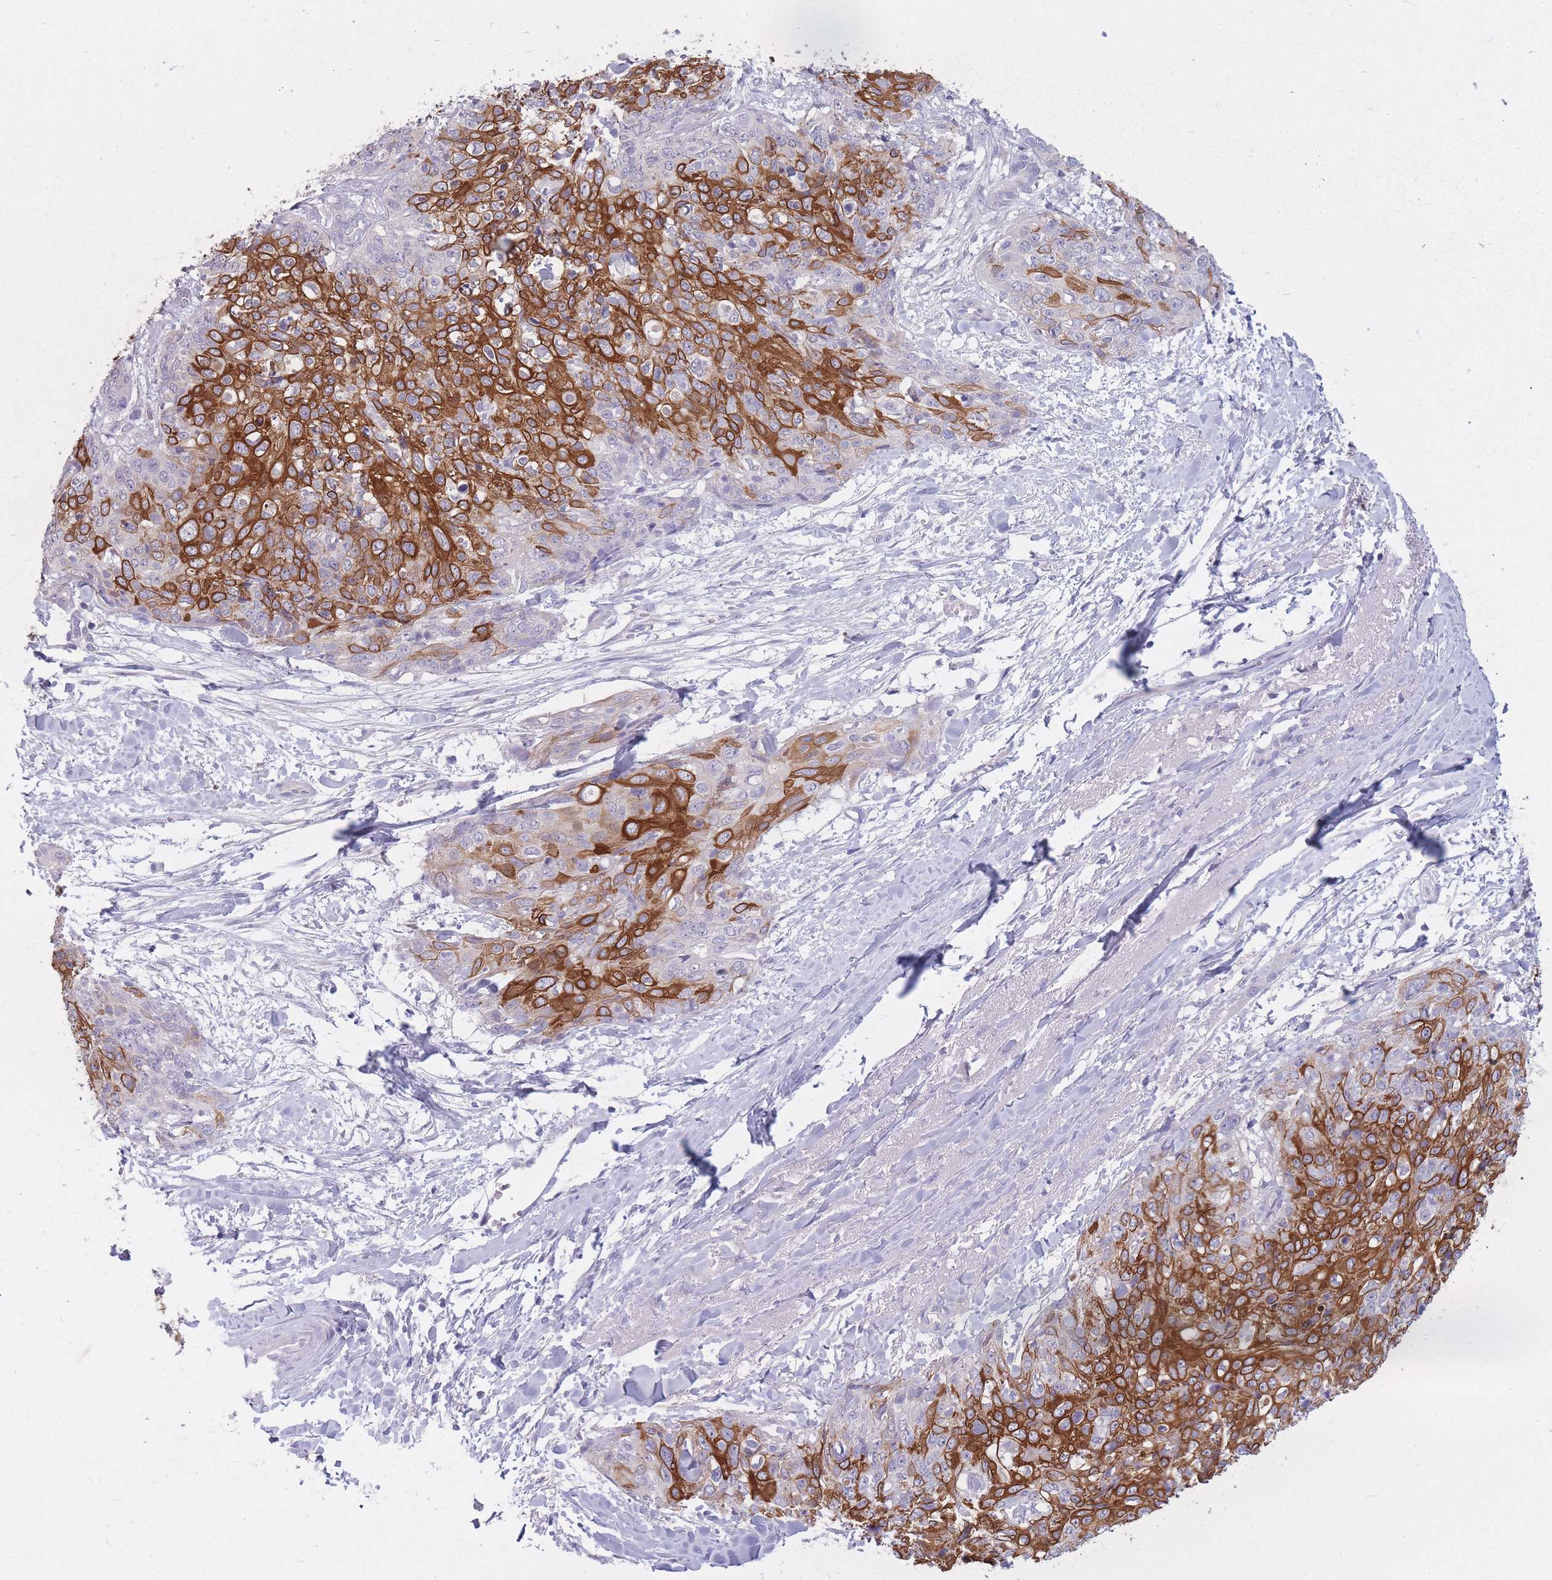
{"staining": {"intensity": "strong", "quantity": ">75%", "location": "cytoplasmic/membranous"}, "tissue": "skin cancer", "cell_type": "Tumor cells", "image_type": "cancer", "snomed": [{"axis": "morphology", "description": "Squamous cell carcinoma, NOS"}, {"axis": "topography", "description": "Skin"}, {"axis": "topography", "description": "Vulva"}], "caption": "Skin cancer stained with DAB (3,3'-diaminobenzidine) immunohistochemistry (IHC) reveals high levels of strong cytoplasmic/membranous positivity in about >75% of tumor cells.", "gene": "DCANP1", "patient": {"sex": "female", "age": 85}}